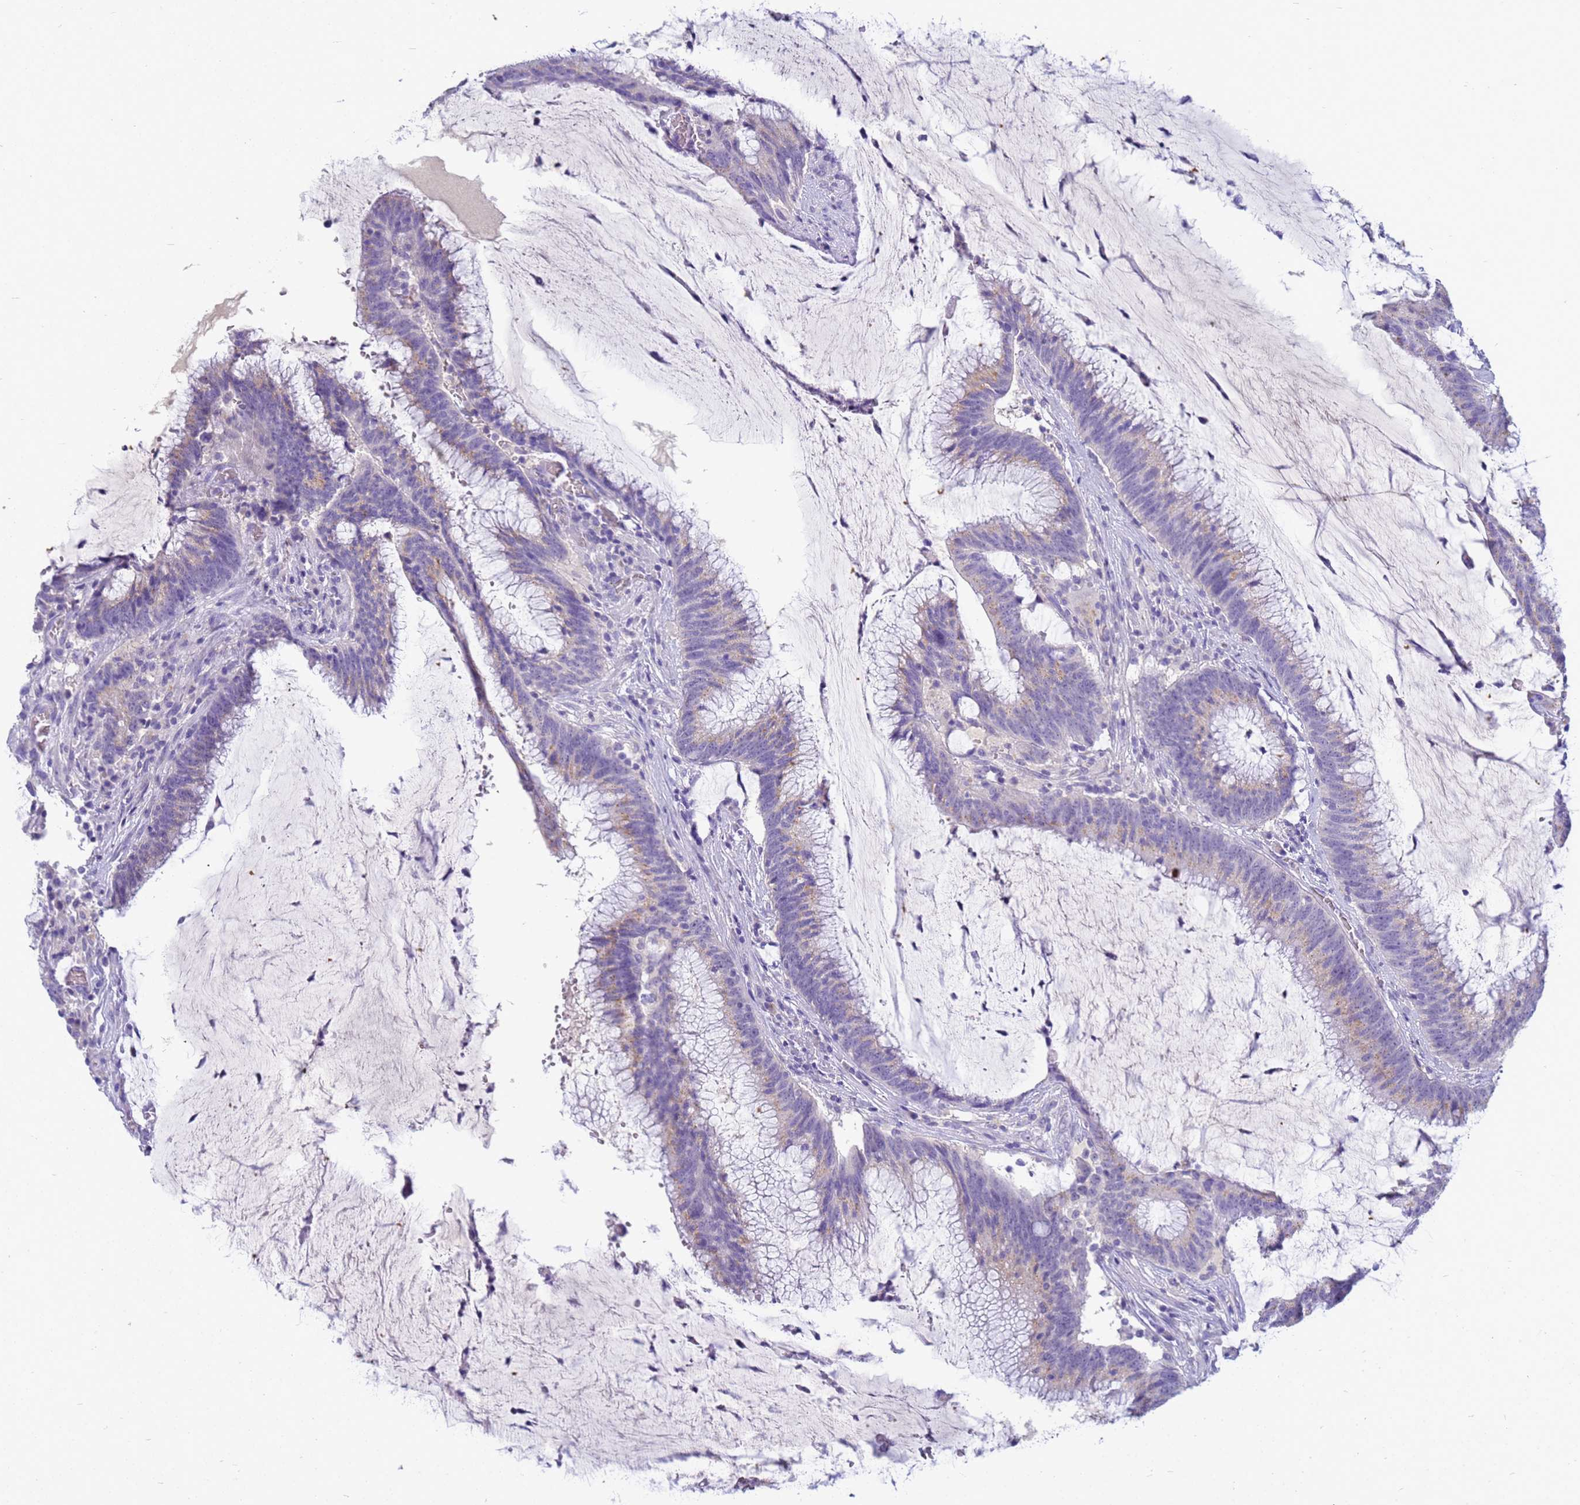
{"staining": {"intensity": "negative", "quantity": "none", "location": "none"}, "tissue": "colorectal cancer", "cell_type": "Tumor cells", "image_type": "cancer", "snomed": [{"axis": "morphology", "description": "Adenocarcinoma, NOS"}, {"axis": "topography", "description": "Rectum"}], "caption": "A micrograph of adenocarcinoma (colorectal) stained for a protein shows no brown staining in tumor cells.", "gene": "B3GNT8", "patient": {"sex": "female", "age": 77}}